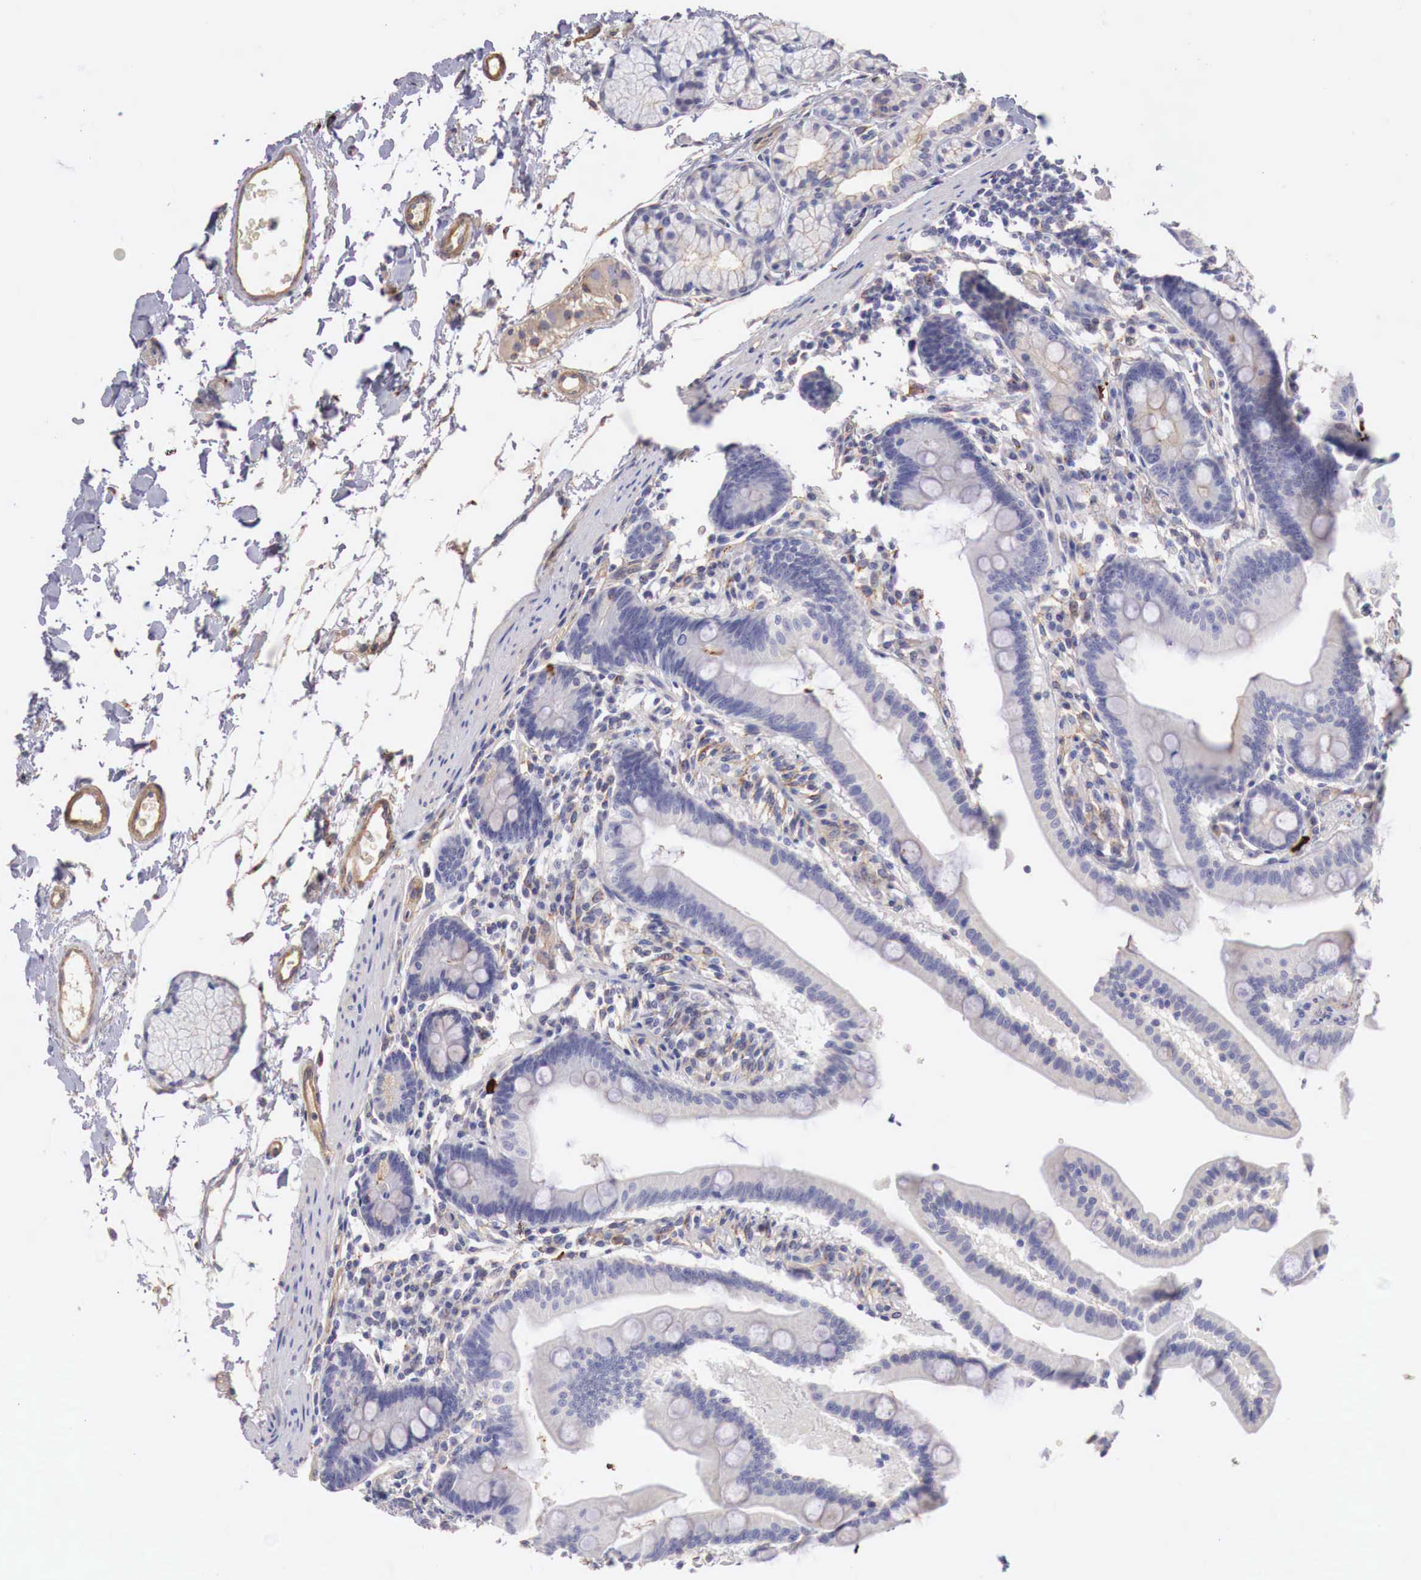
{"staining": {"intensity": "negative", "quantity": "none", "location": "none"}, "tissue": "duodenum", "cell_type": "Glandular cells", "image_type": "normal", "snomed": [{"axis": "morphology", "description": "Normal tissue, NOS"}, {"axis": "topography", "description": "Duodenum"}], "caption": "An IHC photomicrograph of unremarkable duodenum is shown. There is no staining in glandular cells of duodenum.", "gene": "KLHDC7B", "patient": {"sex": "female", "age": 77}}